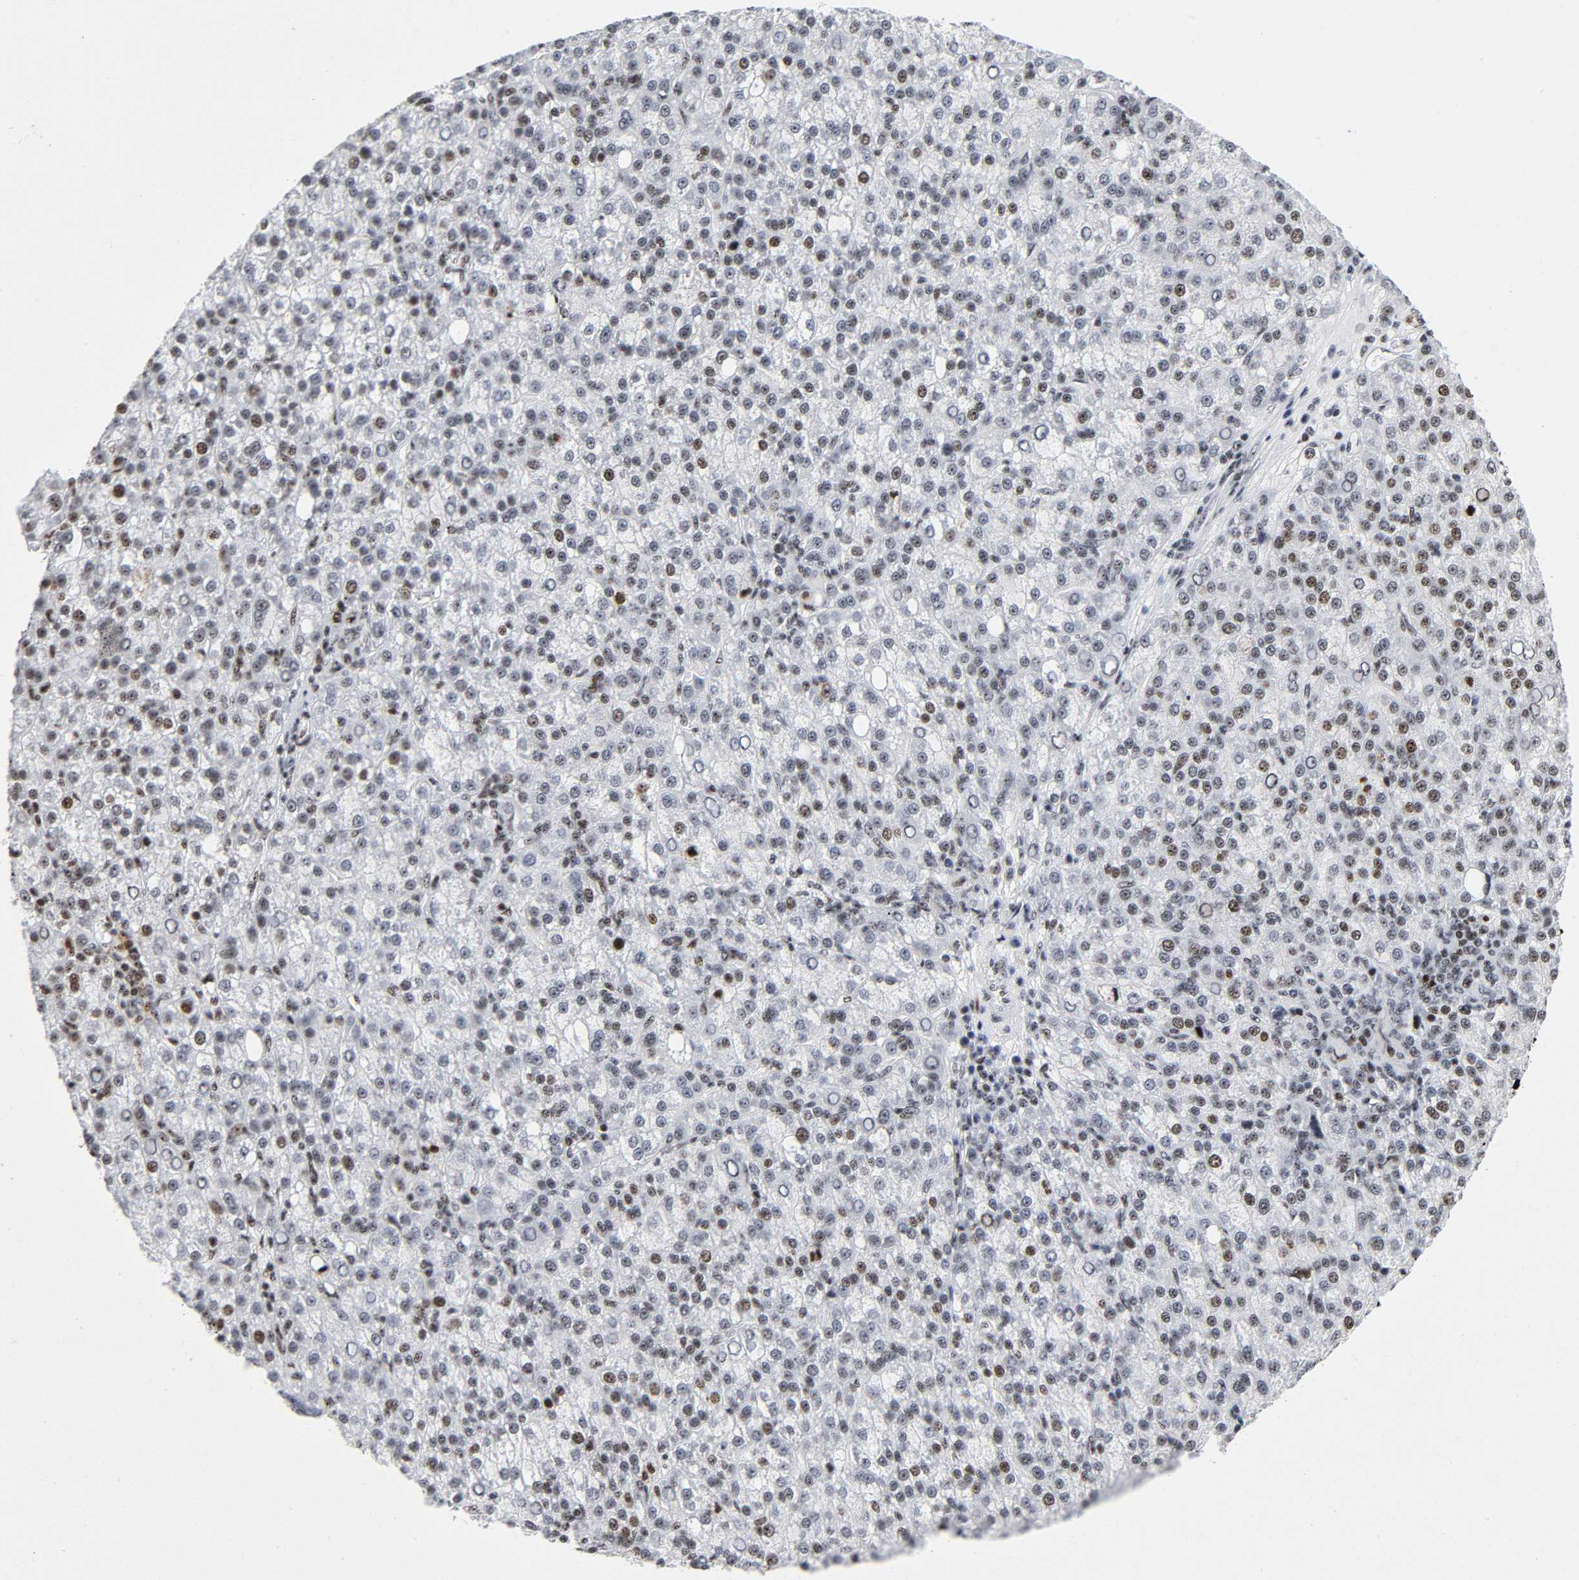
{"staining": {"intensity": "moderate", "quantity": "25%-75%", "location": "nuclear"}, "tissue": "liver cancer", "cell_type": "Tumor cells", "image_type": "cancer", "snomed": [{"axis": "morphology", "description": "Carcinoma, Hepatocellular, NOS"}, {"axis": "topography", "description": "Liver"}], "caption": "Tumor cells demonstrate medium levels of moderate nuclear positivity in approximately 25%-75% of cells in hepatocellular carcinoma (liver).", "gene": "UBTF", "patient": {"sex": "female", "age": 58}}